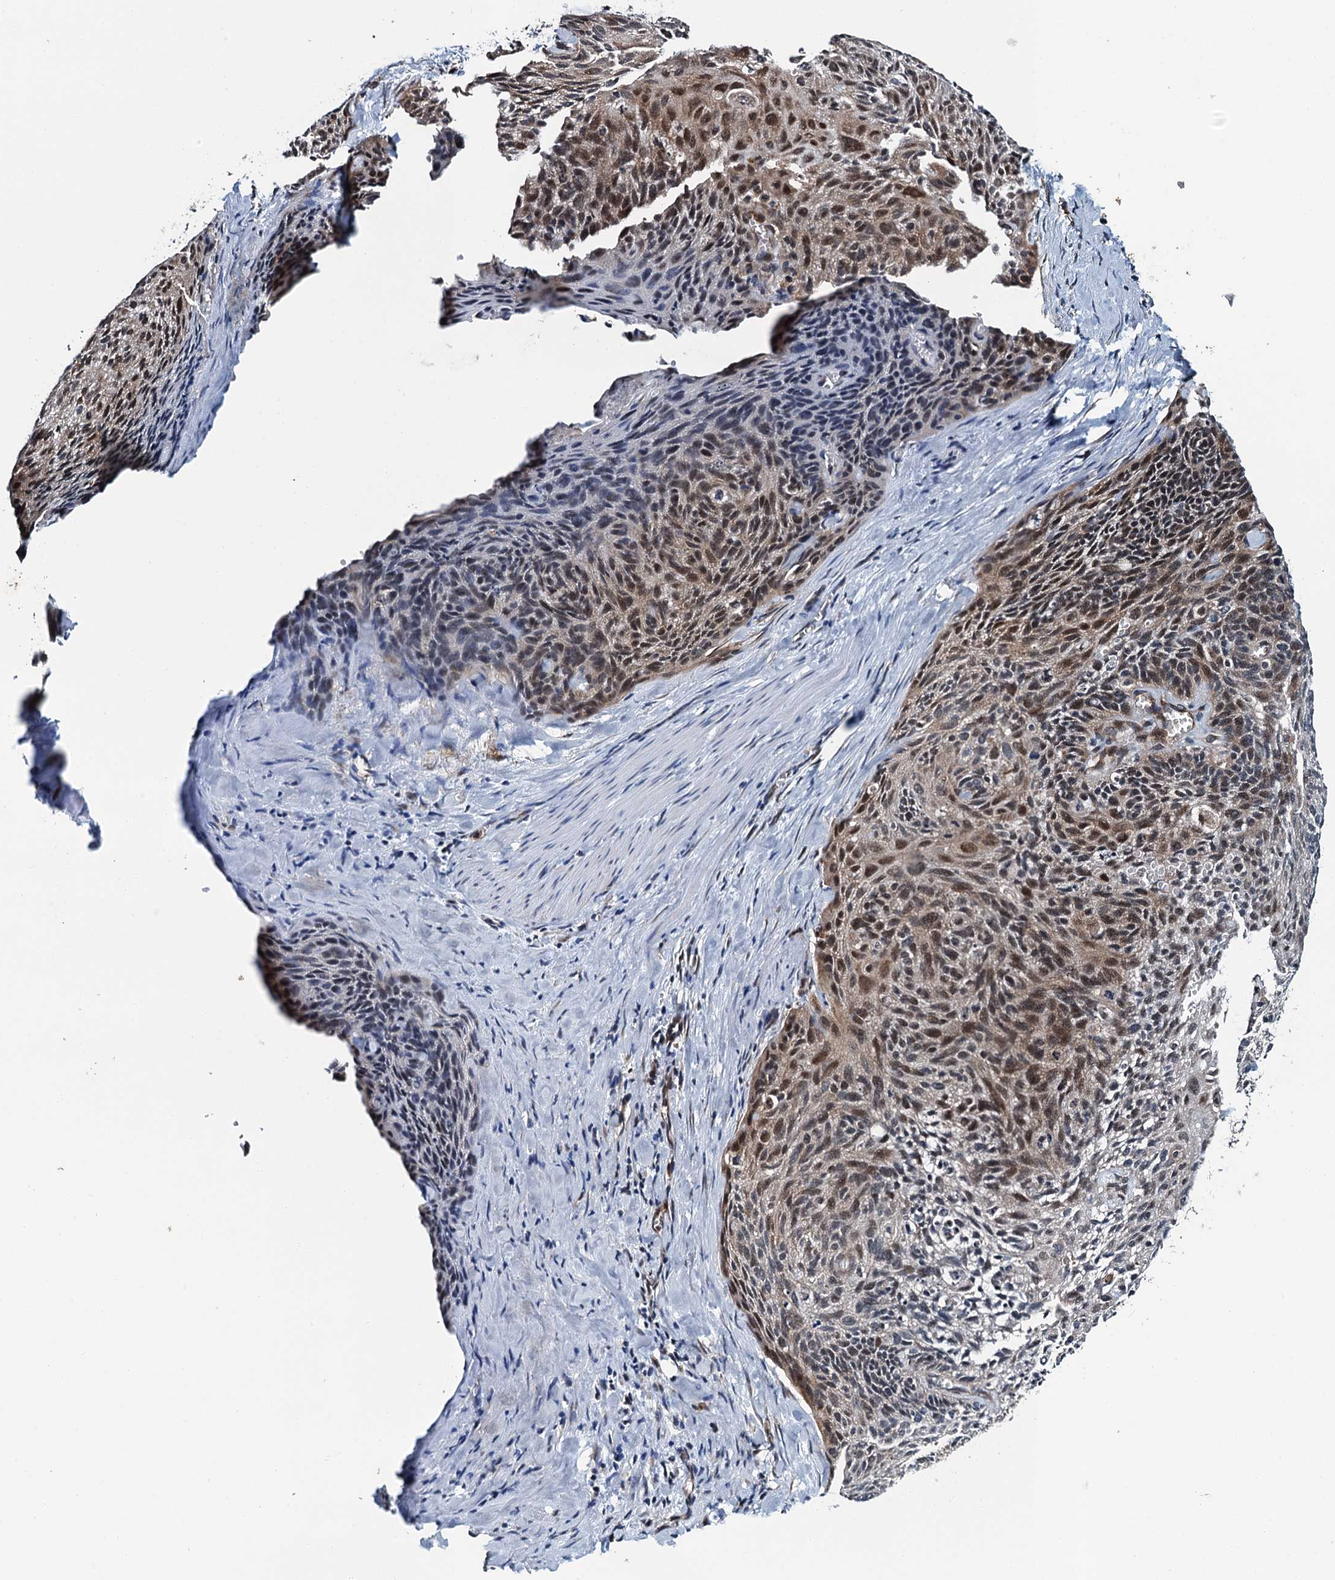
{"staining": {"intensity": "moderate", "quantity": "25%-75%", "location": "nuclear"}, "tissue": "cervical cancer", "cell_type": "Tumor cells", "image_type": "cancer", "snomed": [{"axis": "morphology", "description": "Squamous cell carcinoma, NOS"}, {"axis": "topography", "description": "Cervix"}], "caption": "Brown immunohistochemical staining in cervical cancer shows moderate nuclear positivity in approximately 25%-75% of tumor cells.", "gene": "WHAMM", "patient": {"sex": "female", "age": 55}}